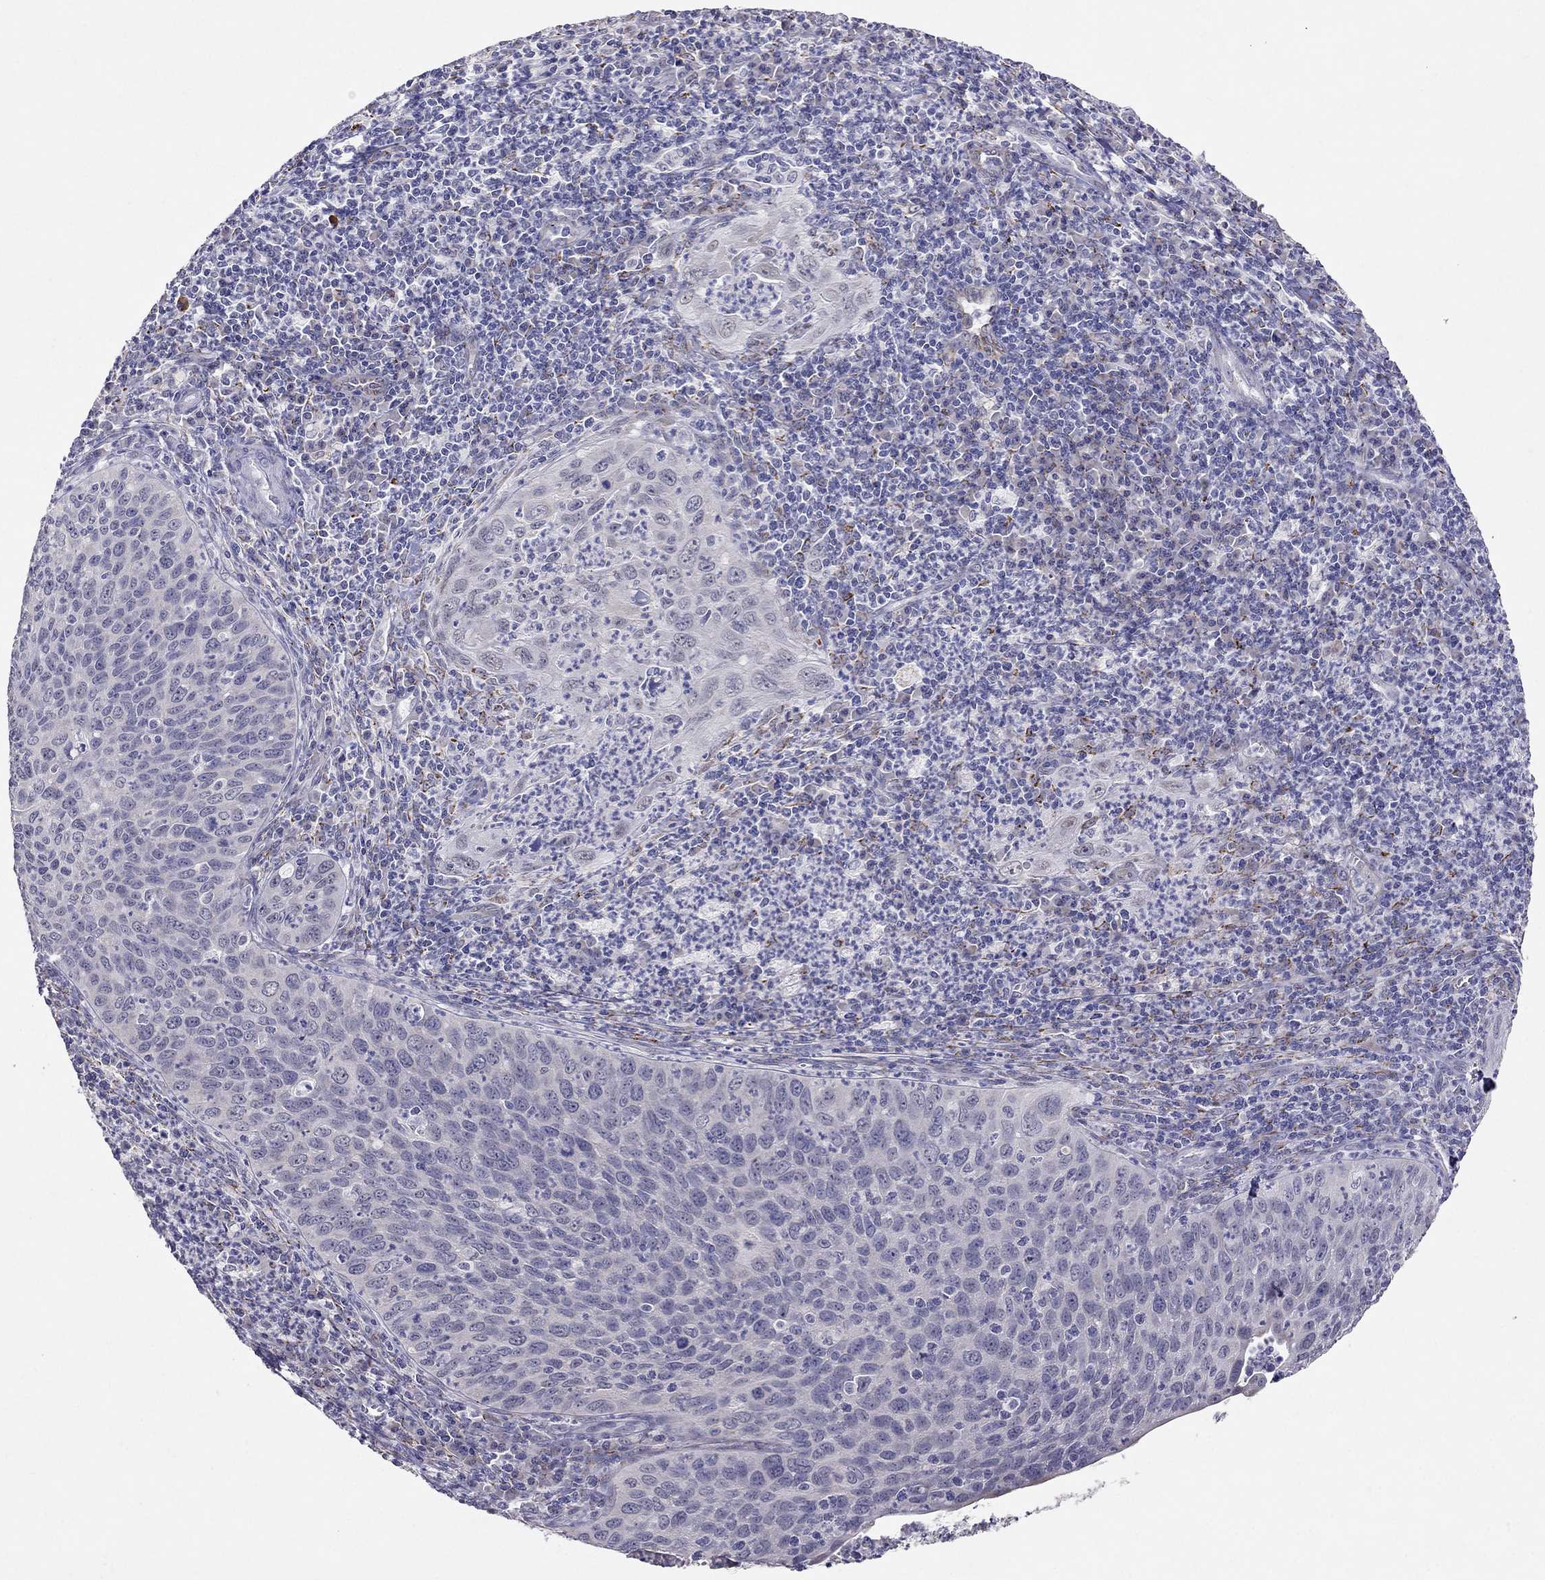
{"staining": {"intensity": "negative", "quantity": "none", "location": "none"}, "tissue": "cervical cancer", "cell_type": "Tumor cells", "image_type": "cancer", "snomed": [{"axis": "morphology", "description": "Squamous cell carcinoma, NOS"}, {"axis": "topography", "description": "Cervix"}], "caption": "This is an immunohistochemistry (IHC) micrograph of cervical cancer. There is no expression in tumor cells.", "gene": "MYO3B", "patient": {"sex": "female", "age": 26}}